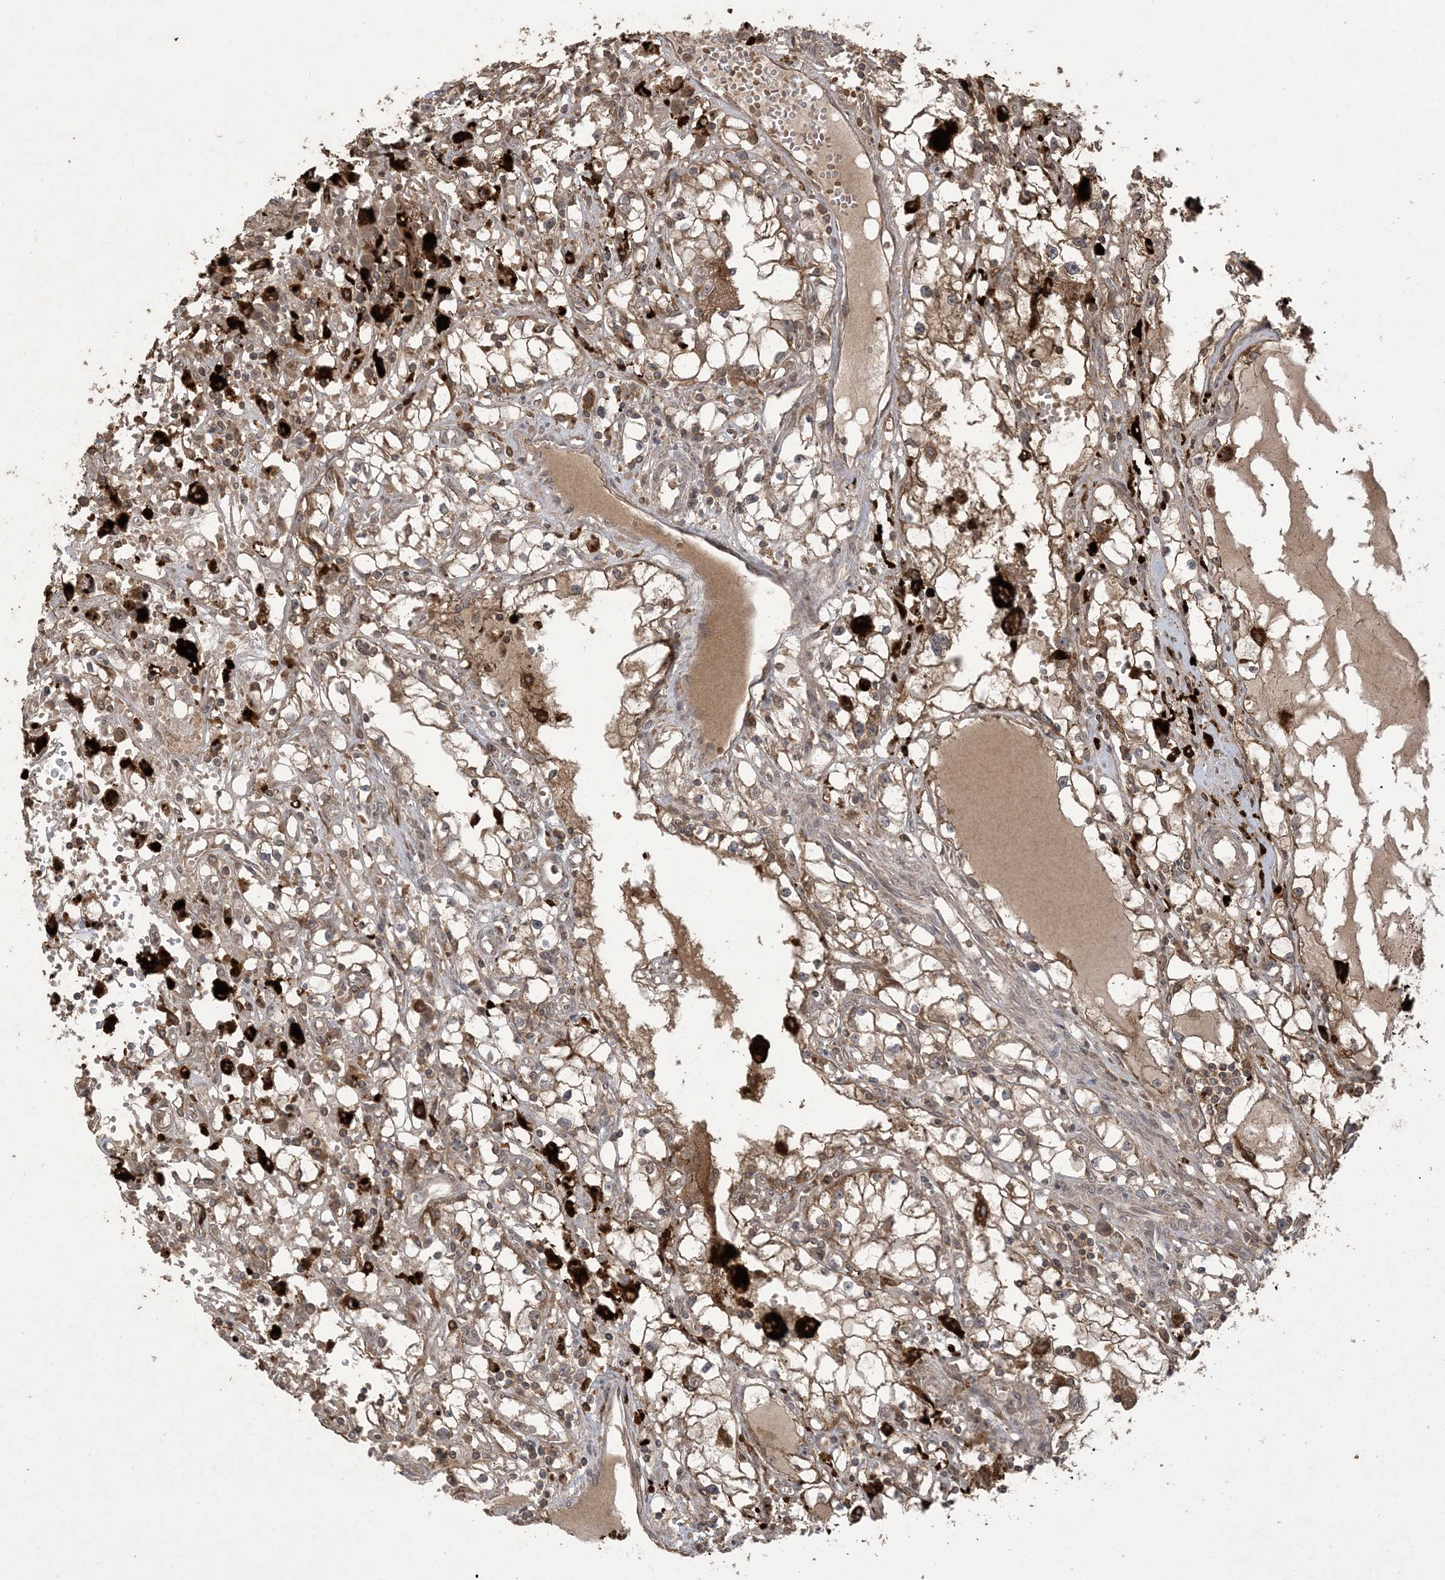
{"staining": {"intensity": "moderate", "quantity": ">75%", "location": "cytoplasmic/membranous"}, "tissue": "renal cancer", "cell_type": "Tumor cells", "image_type": "cancer", "snomed": [{"axis": "morphology", "description": "Adenocarcinoma, NOS"}, {"axis": "topography", "description": "Kidney"}], "caption": "High-power microscopy captured an immunohistochemistry (IHC) histopathology image of adenocarcinoma (renal), revealing moderate cytoplasmic/membranous expression in approximately >75% of tumor cells.", "gene": "EFCAB8", "patient": {"sex": "male", "age": 56}}